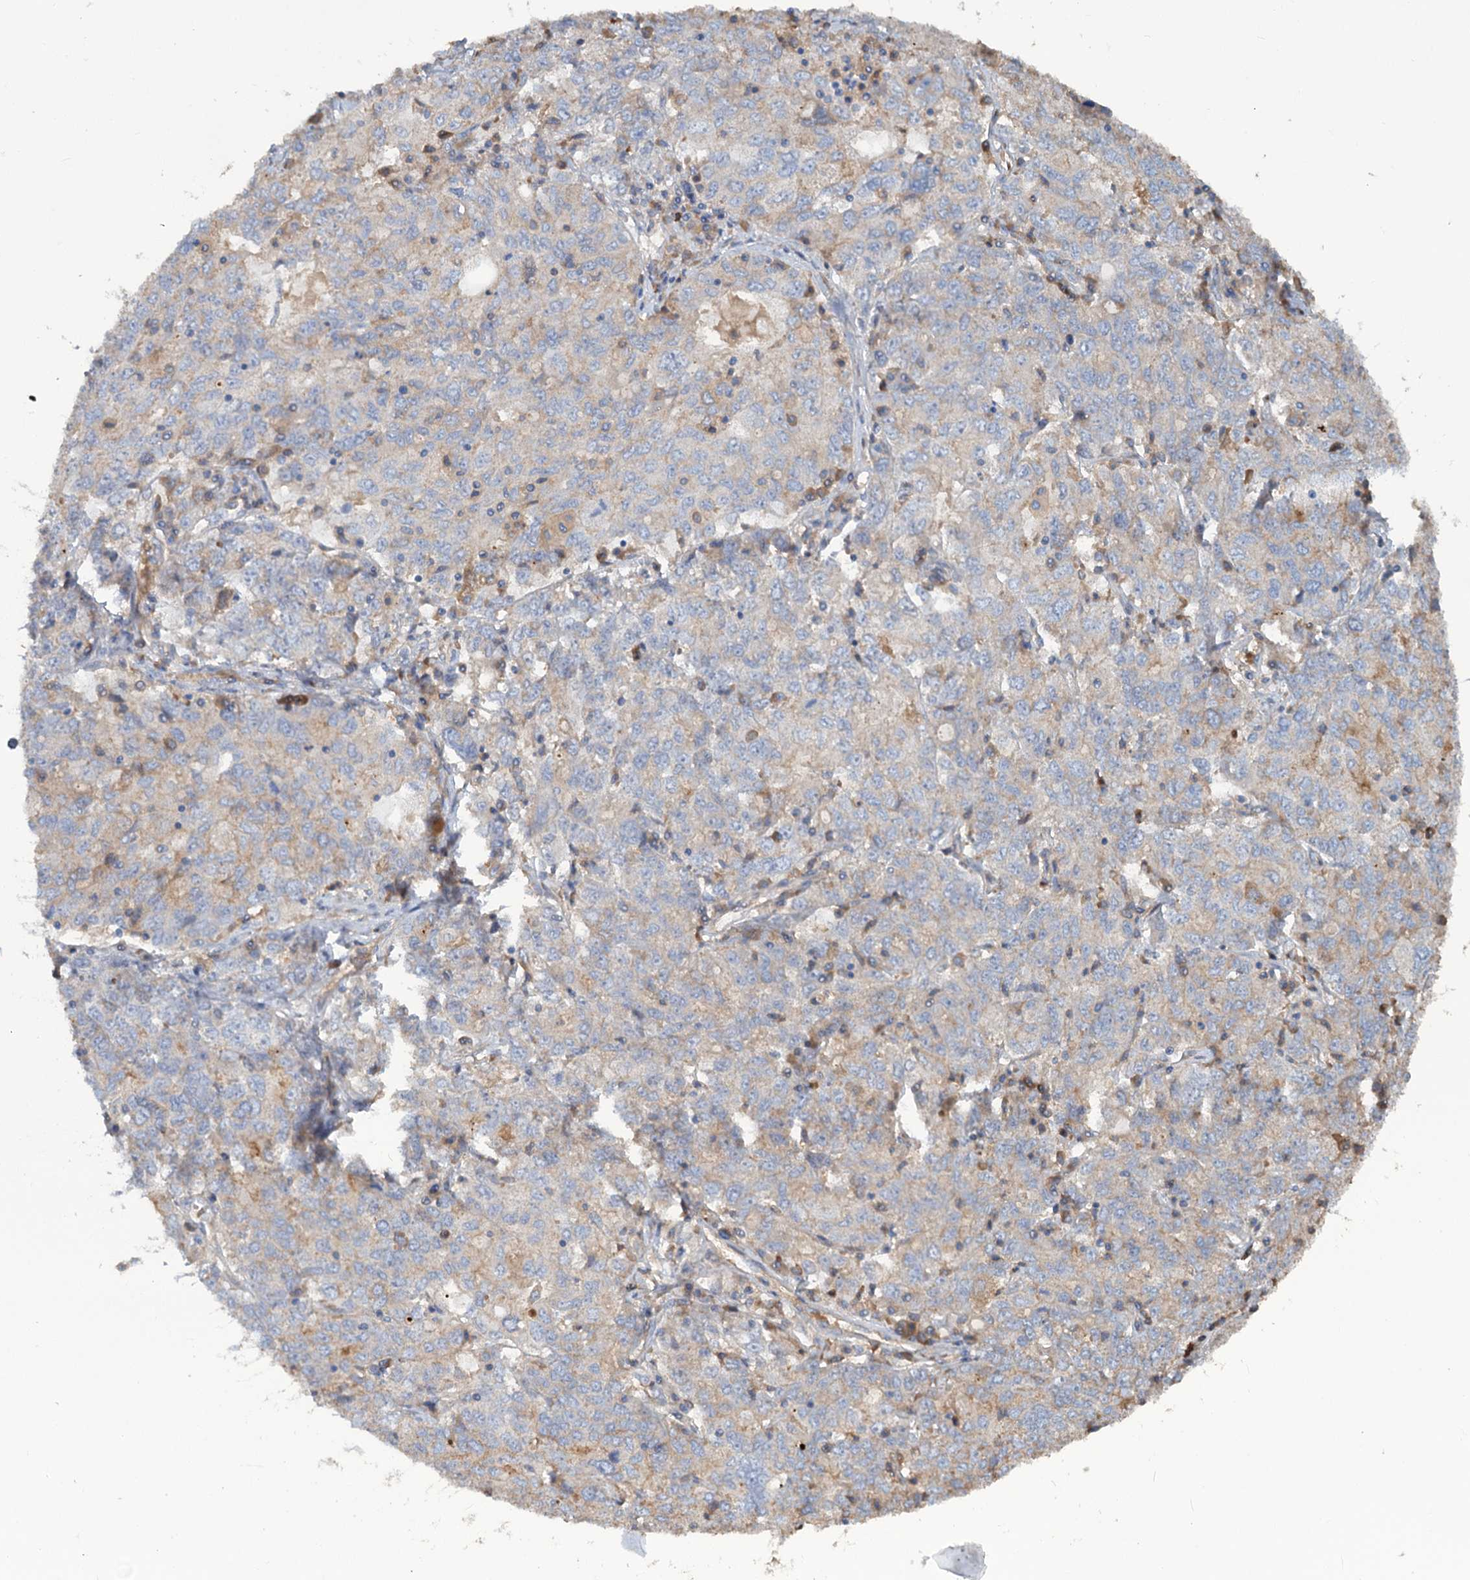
{"staining": {"intensity": "negative", "quantity": "none", "location": "none"}, "tissue": "ovarian cancer", "cell_type": "Tumor cells", "image_type": "cancer", "snomed": [{"axis": "morphology", "description": "Carcinoma, endometroid"}, {"axis": "topography", "description": "Ovary"}], "caption": "DAB immunohistochemical staining of endometroid carcinoma (ovarian) exhibits no significant positivity in tumor cells.", "gene": "URAD", "patient": {"sex": "female", "age": 62}}